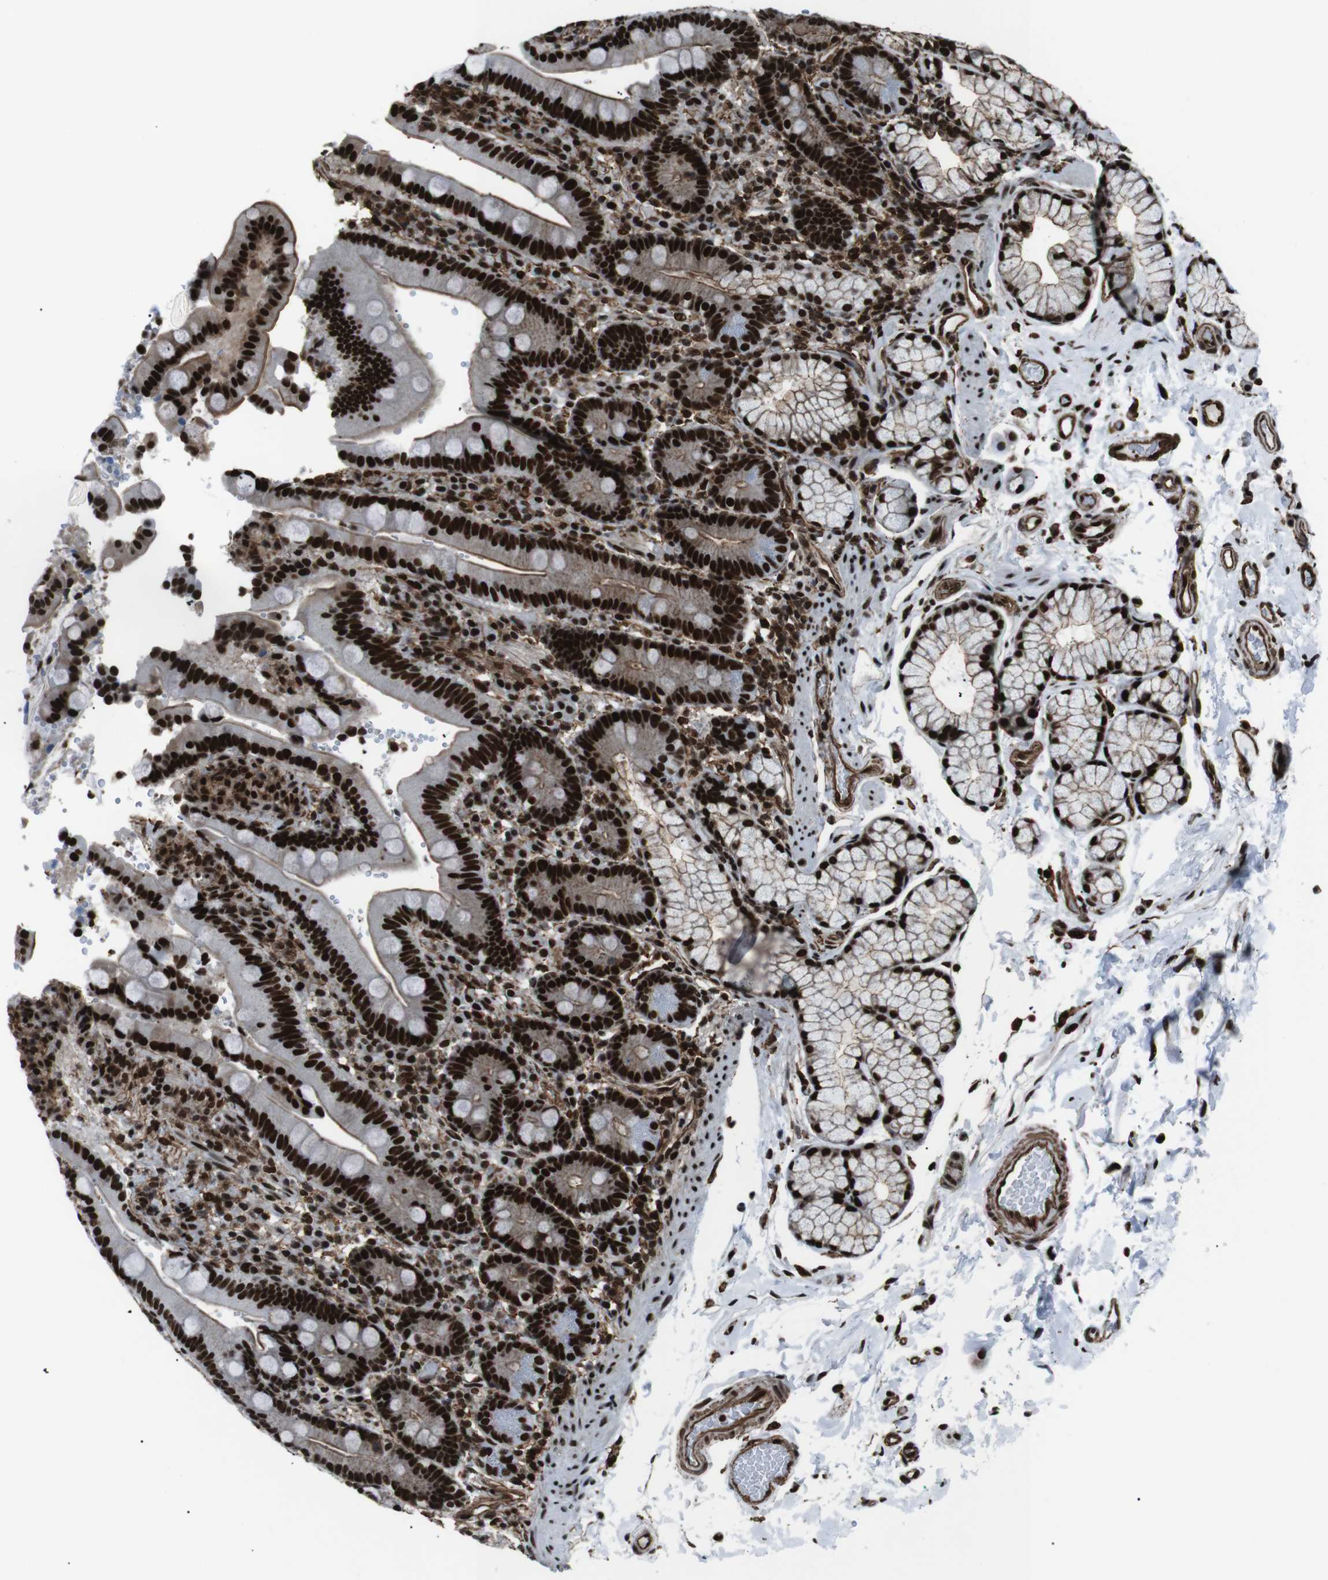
{"staining": {"intensity": "strong", "quantity": ">75%", "location": "cytoplasmic/membranous,nuclear"}, "tissue": "duodenum", "cell_type": "Glandular cells", "image_type": "normal", "snomed": [{"axis": "morphology", "description": "Normal tissue, NOS"}, {"axis": "topography", "description": "Small intestine, NOS"}], "caption": "An image of duodenum stained for a protein displays strong cytoplasmic/membranous,nuclear brown staining in glandular cells. (Brightfield microscopy of DAB IHC at high magnification).", "gene": "HNRNPU", "patient": {"sex": "female", "age": 71}}